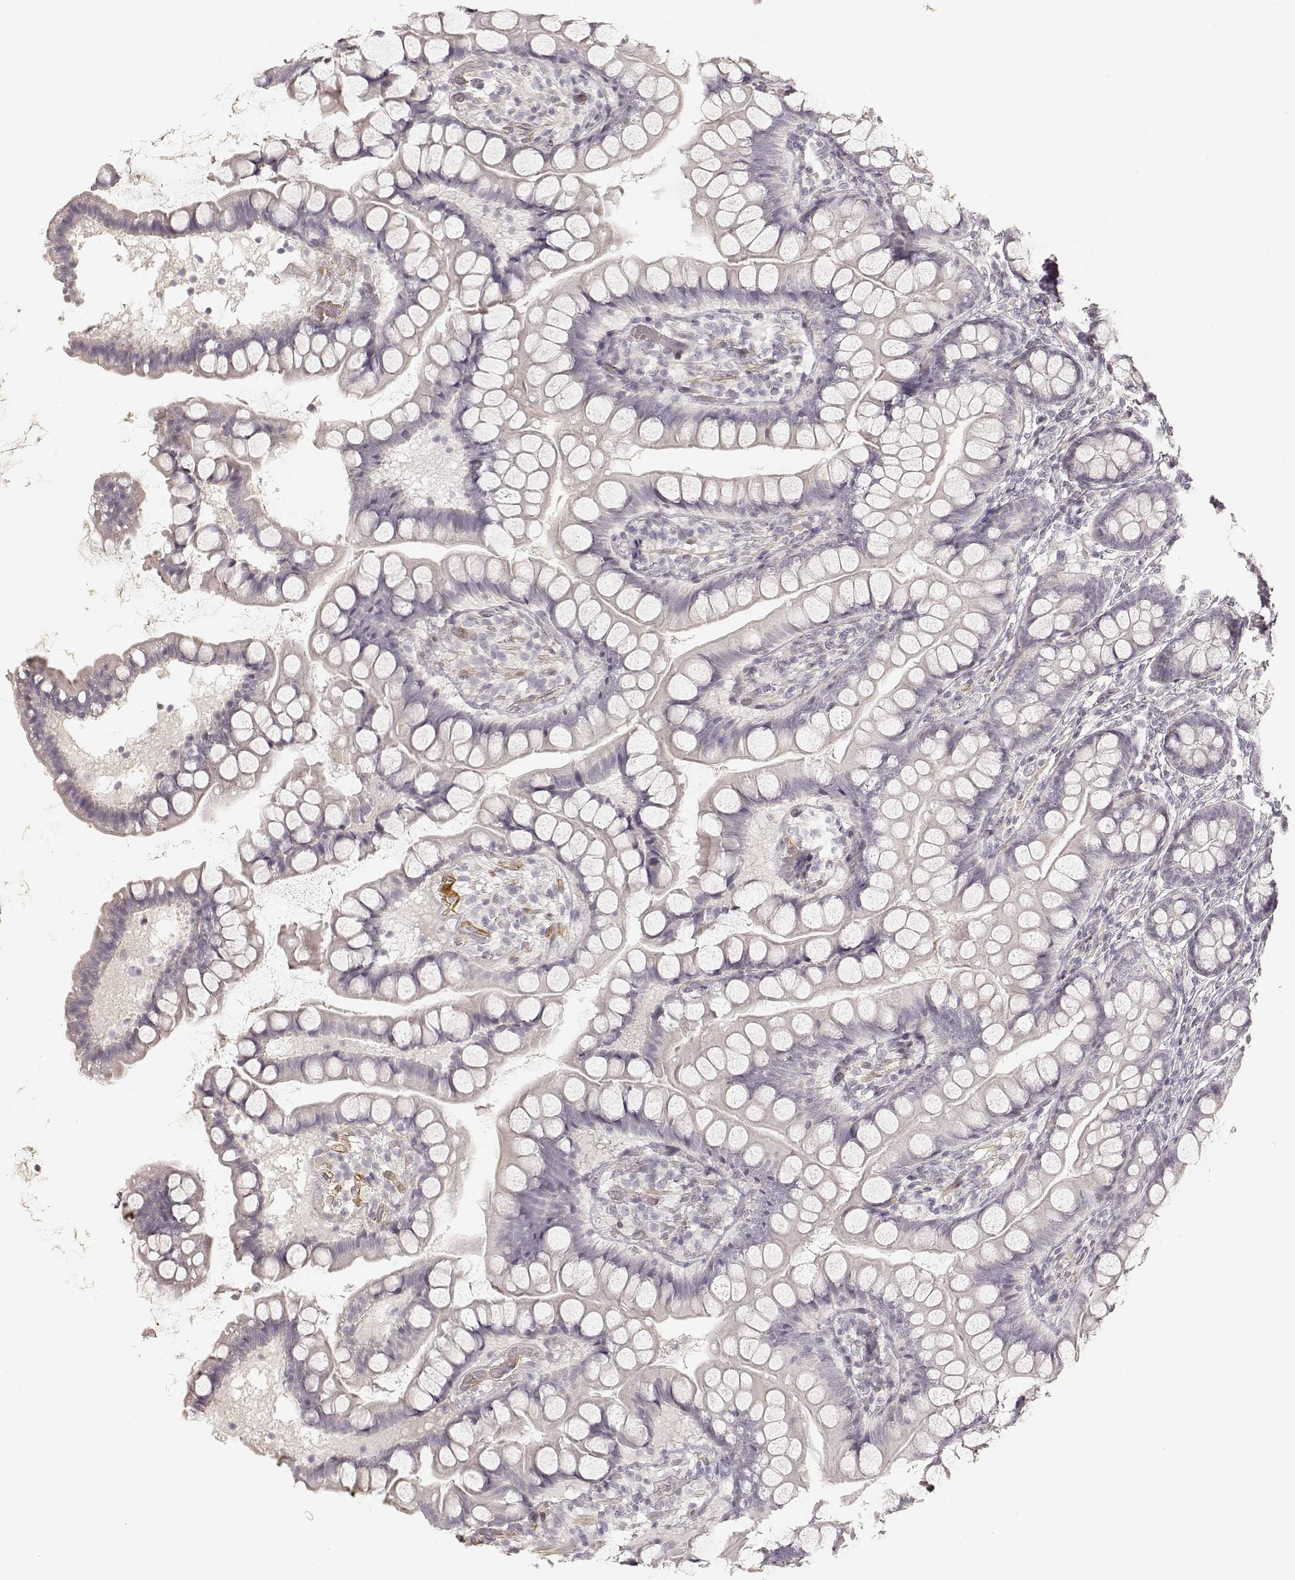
{"staining": {"intensity": "negative", "quantity": "none", "location": "none"}, "tissue": "small intestine", "cell_type": "Glandular cells", "image_type": "normal", "snomed": [{"axis": "morphology", "description": "Normal tissue, NOS"}, {"axis": "topography", "description": "Small intestine"}], "caption": "Immunohistochemical staining of normal small intestine reveals no significant expression in glandular cells.", "gene": "LAMA4", "patient": {"sex": "male", "age": 70}}